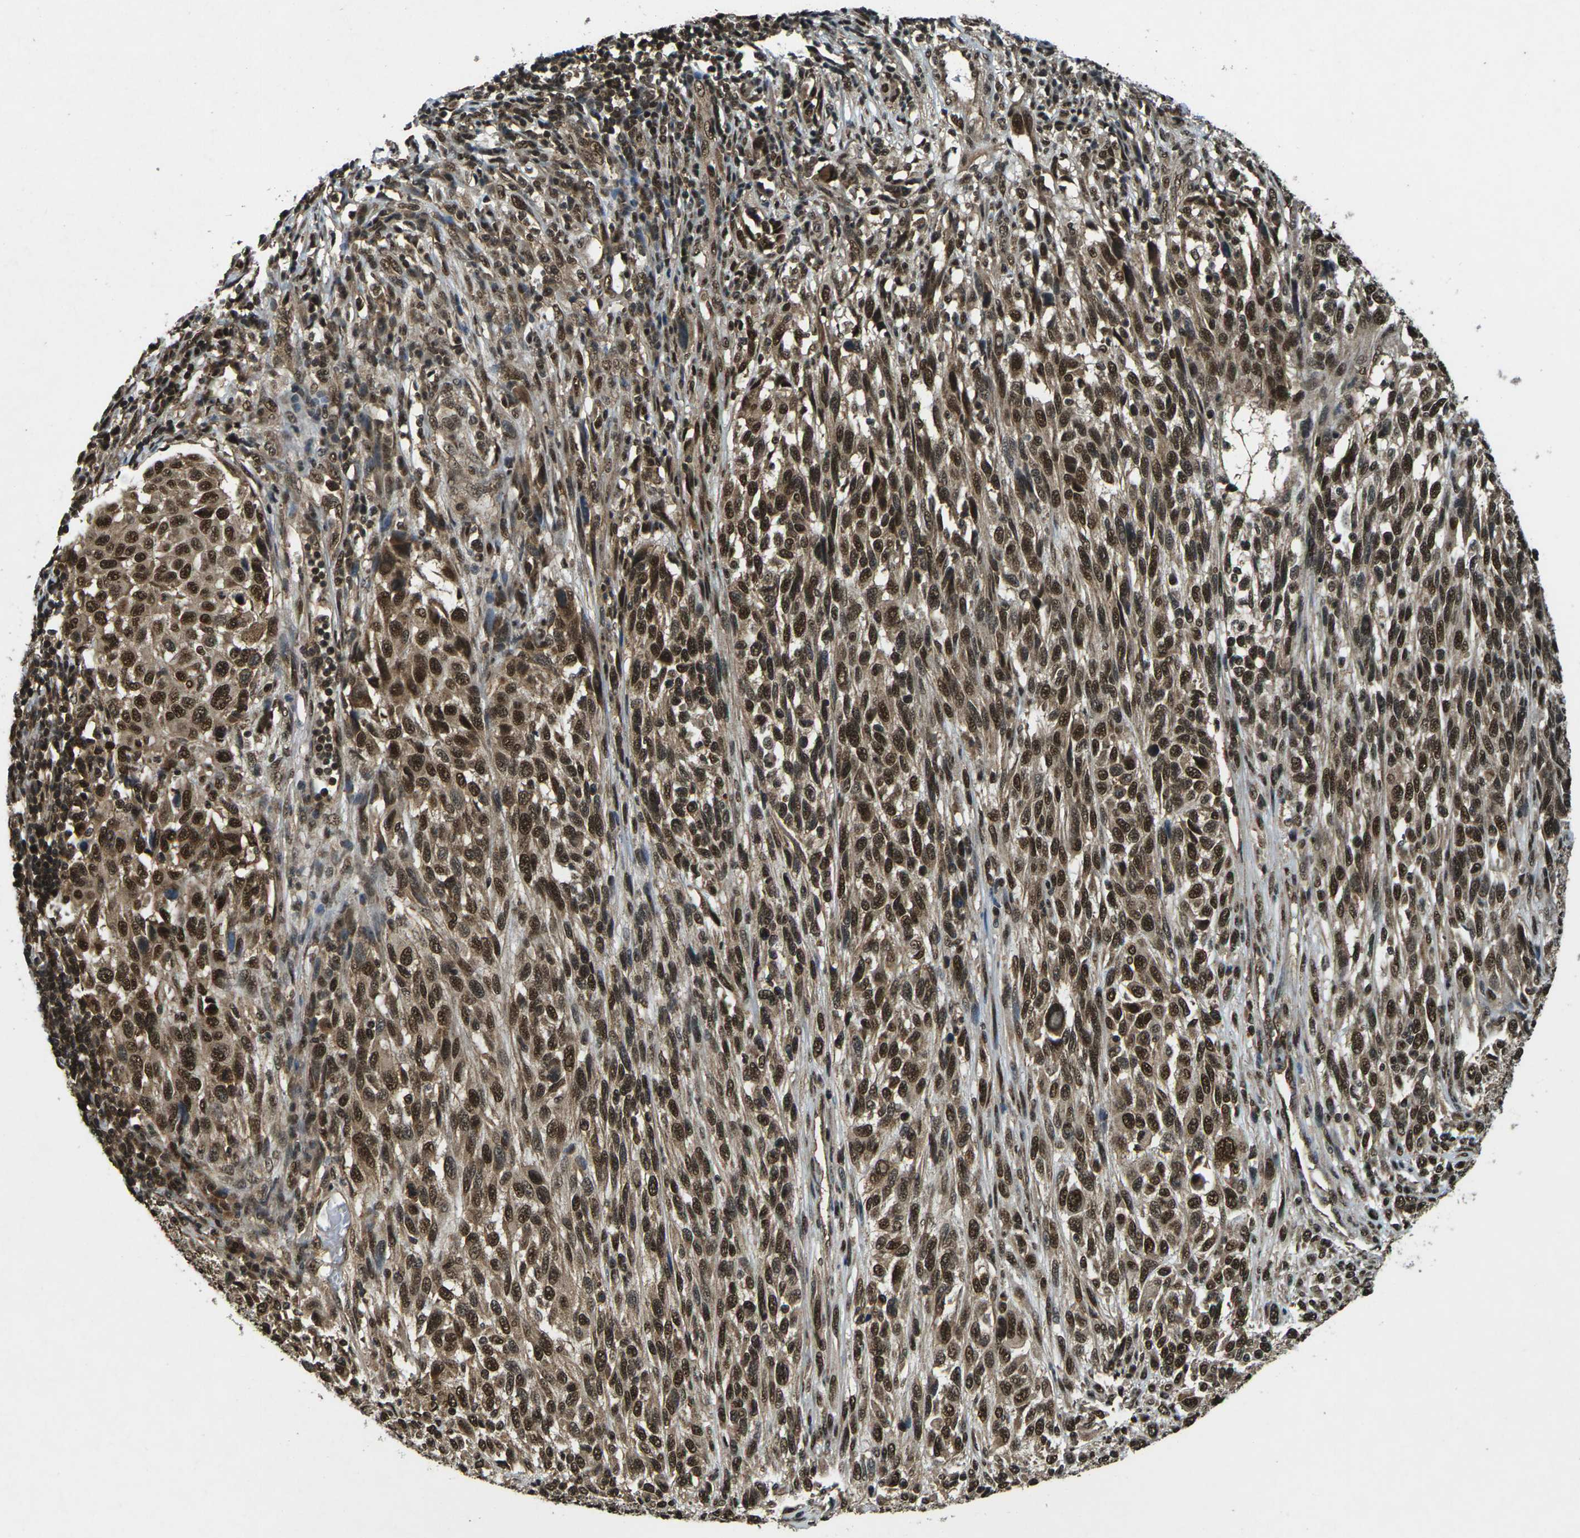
{"staining": {"intensity": "strong", "quantity": ">75%", "location": "cytoplasmic/membranous,nuclear"}, "tissue": "melanoma", "cell_type": "Tumor cells", "image_type": "cancer", "snomed": [{"axis": "morphology", "description": "Malignant melanoma, Metastatic site"}, {"axis": "topography", "description": "Lymph node"}], "caption": "Malignant melanoma (metastatic site) stained with DAB immunohistochemistry (IHC) reveals high levels of strong cytoplasmic/membranous and nuclear staining in about >75% of tumor cells.", "gene": "NR4A2", "patient": {"sex": "male", "age": 61}}